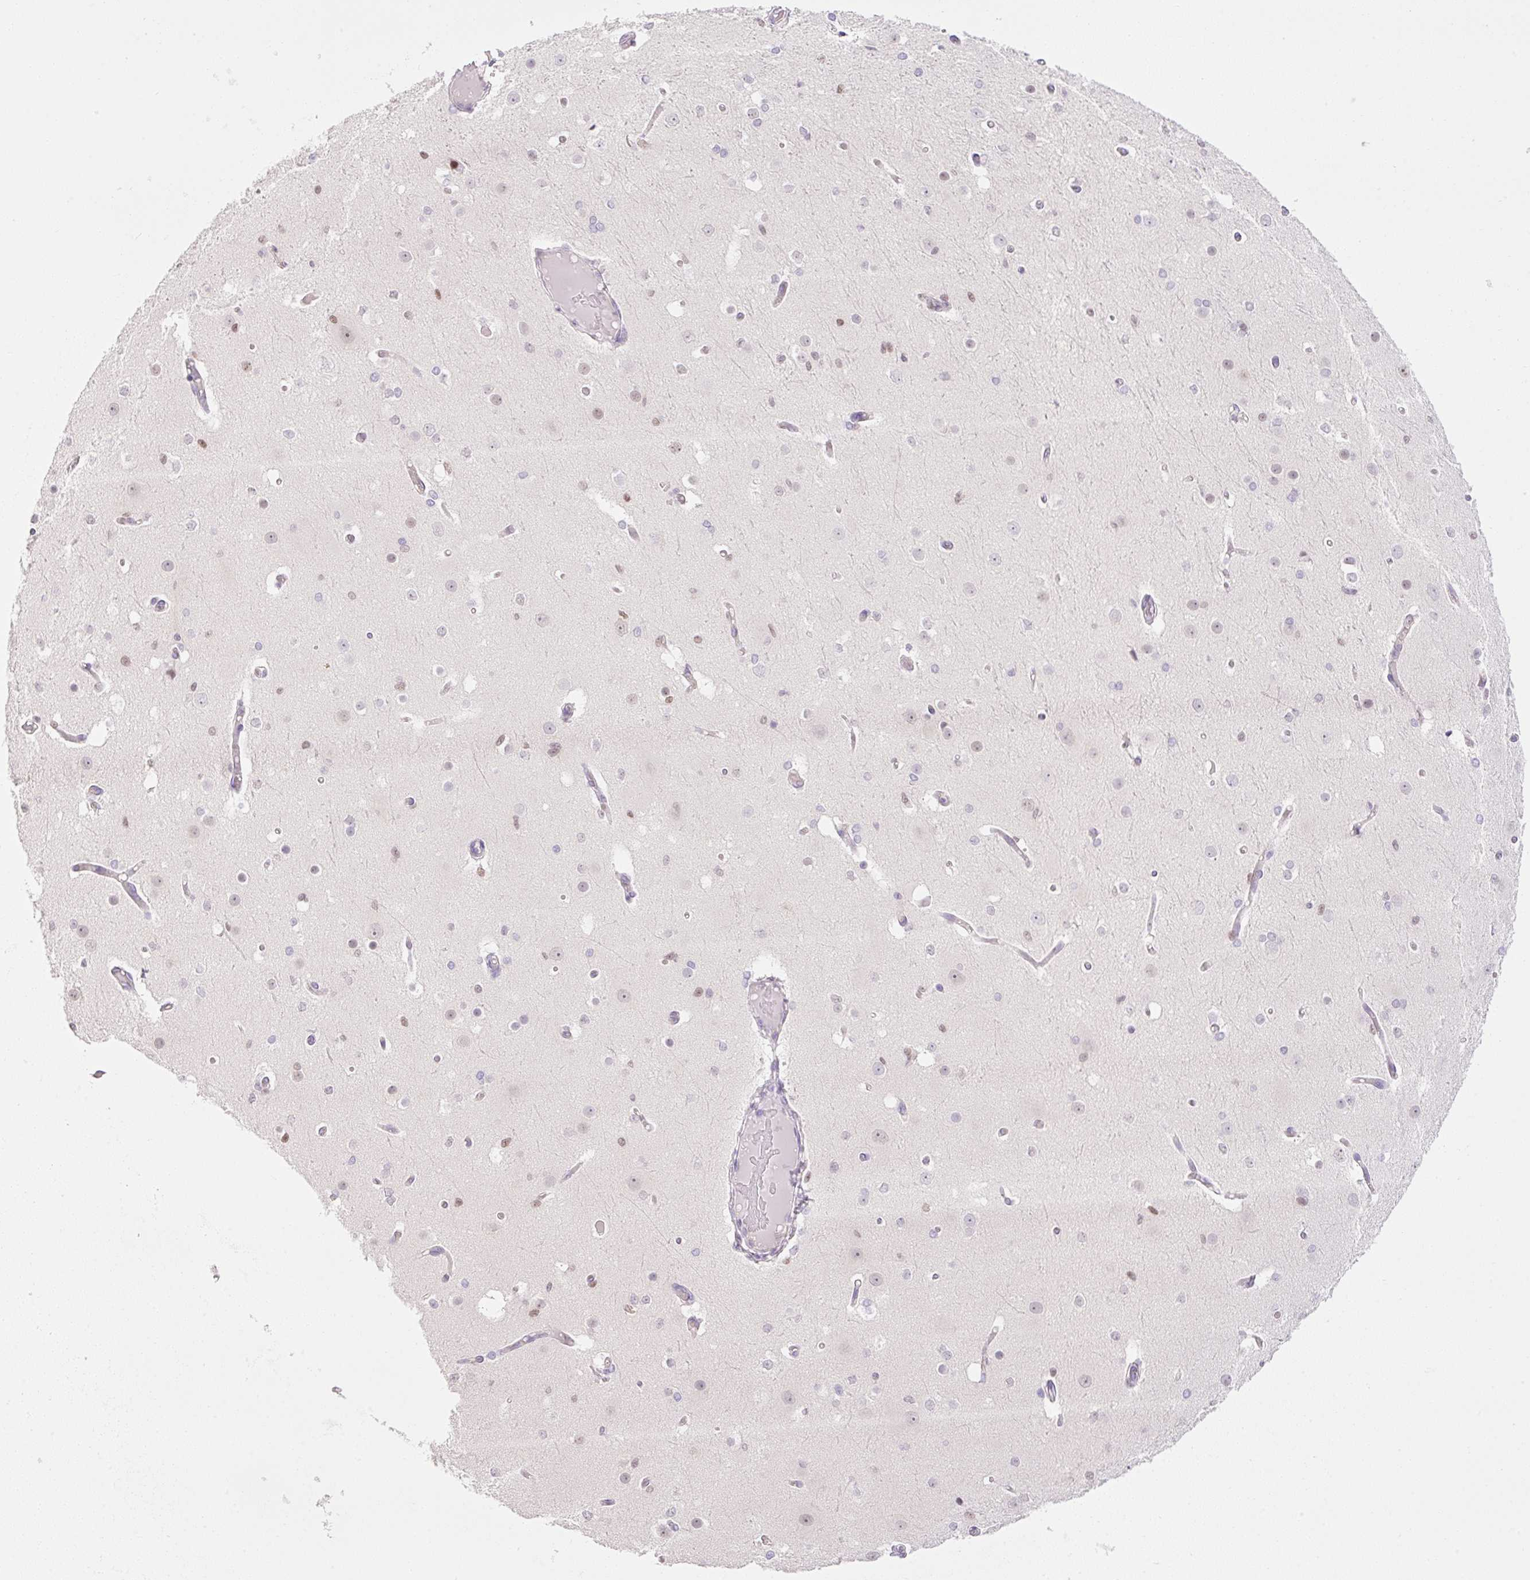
{"staining": {"intensity": "negative", "quantity": "none", "location": "none"}, "tissue": "cerebral cortex", "cell_type": "Endothelial cells", "image_type": "normal", "snomed": [{"axis": "morphology", "description": "Normal tissue, NOS"}, {"axis": "morphology", "description": "Inflammation, NOS"}, {"axis": "topography", "description": "Cerebral cortex"}], "caption": "Image shows no significant protein positivity in endothelial cells of unremarkable cerebral cortex. Brightfield microscopy of immunohistochemistry (IHC) stained with DAB (3,3'-diaminobenzidine) (brown) and hematoxylin (blue), captured at high magnification.", "gene": "TLE3", "patient": {"sex": "male", "age": 6}}